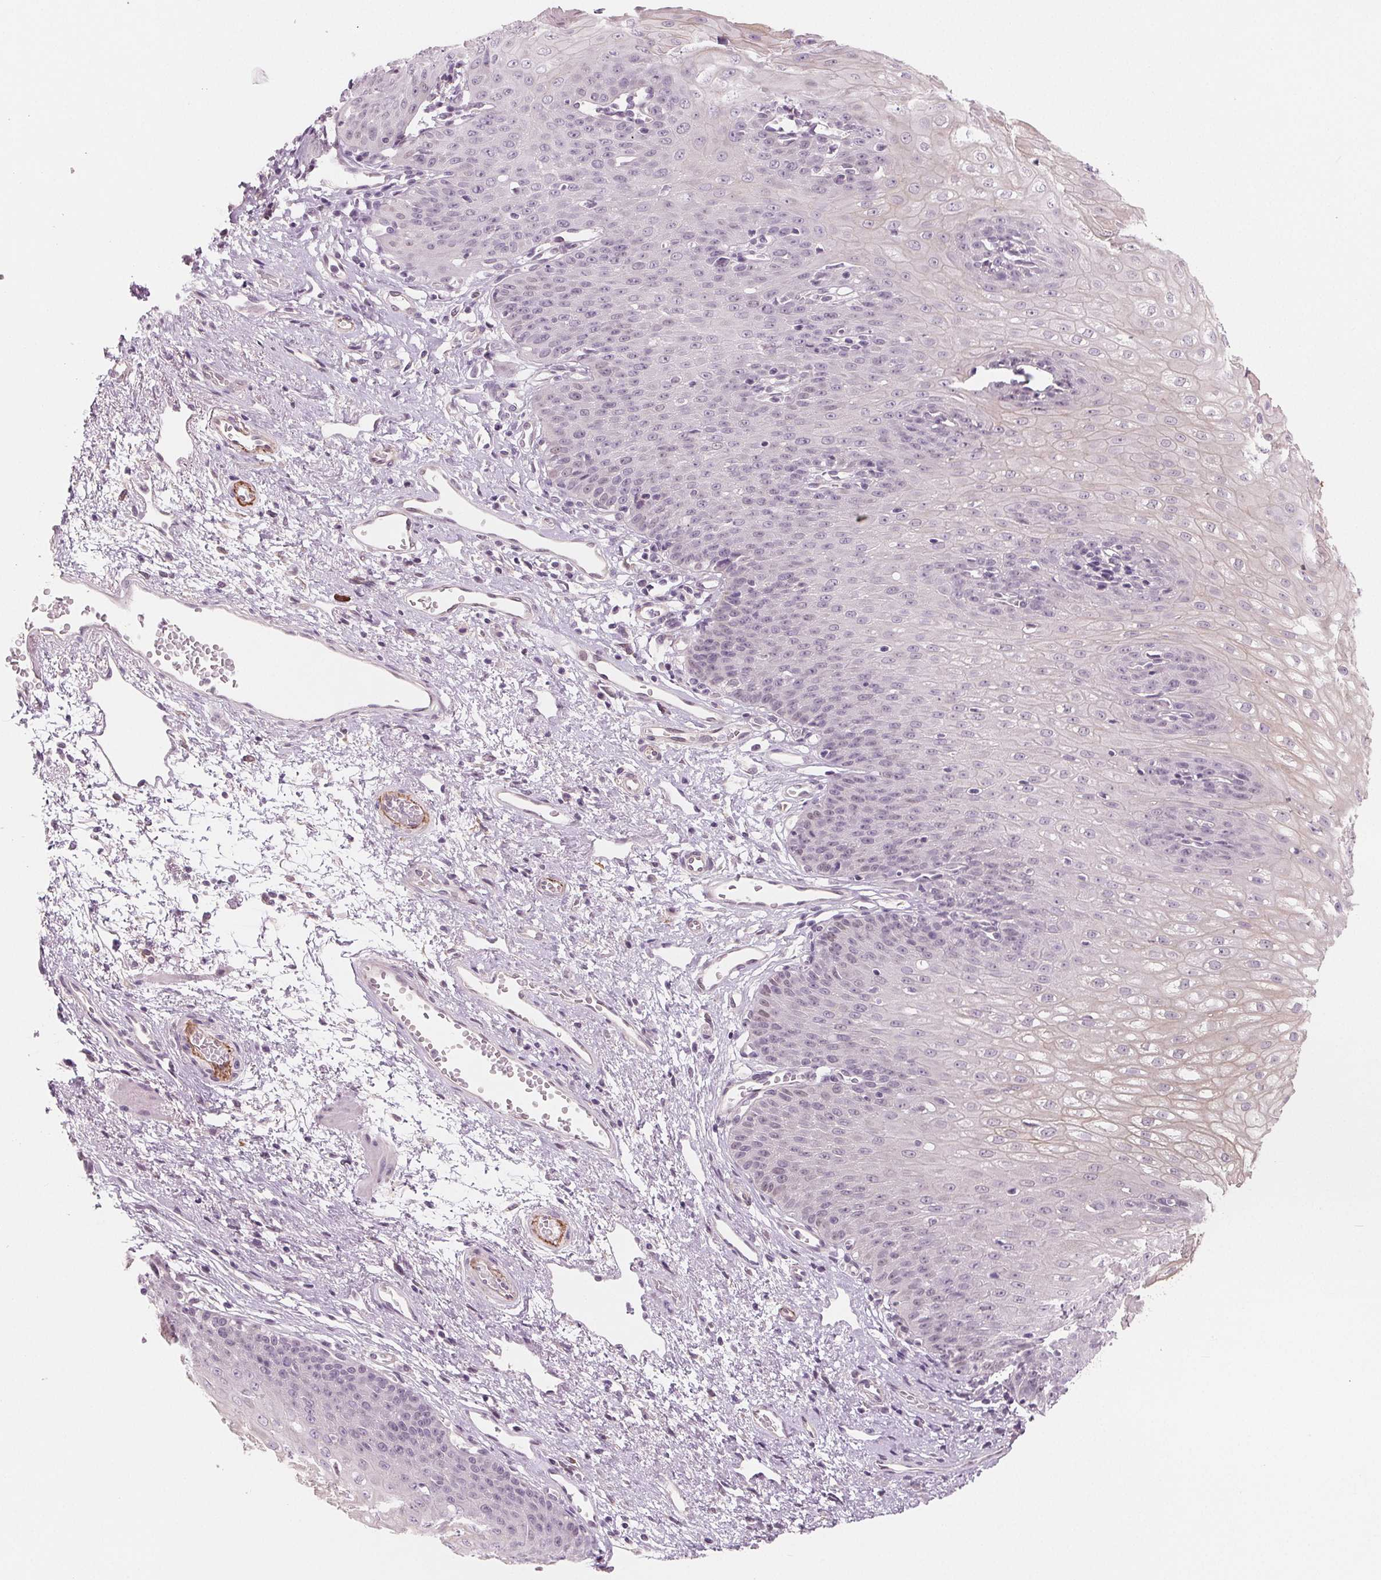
{"staining": {"intensity": "weak", "quantity": "<25%", "location": "cytoplasmic/membranous"}, "tissue": "esophagus", "cell_type": "Squamous epithelial cells", "image_type": "normal", "snomed": [{"axis": "morphology", "description": "Normal tissue, NOS"}, {"axis": "topography", "description": "Esophagus"}], "caption": "This is a histopathology image of IHC staining of benign esophagus, which shows no positivity in squamous epithelial cells. The staining was performed using DAB (3,3'-diaminobenzidine) to visualize the protein expression in brown, while the nuclei were stained in blue with hematoxylin (Magnification: 20x).", "gene": "CFC1B", "patient": {"sex": "male", "age": 71}}